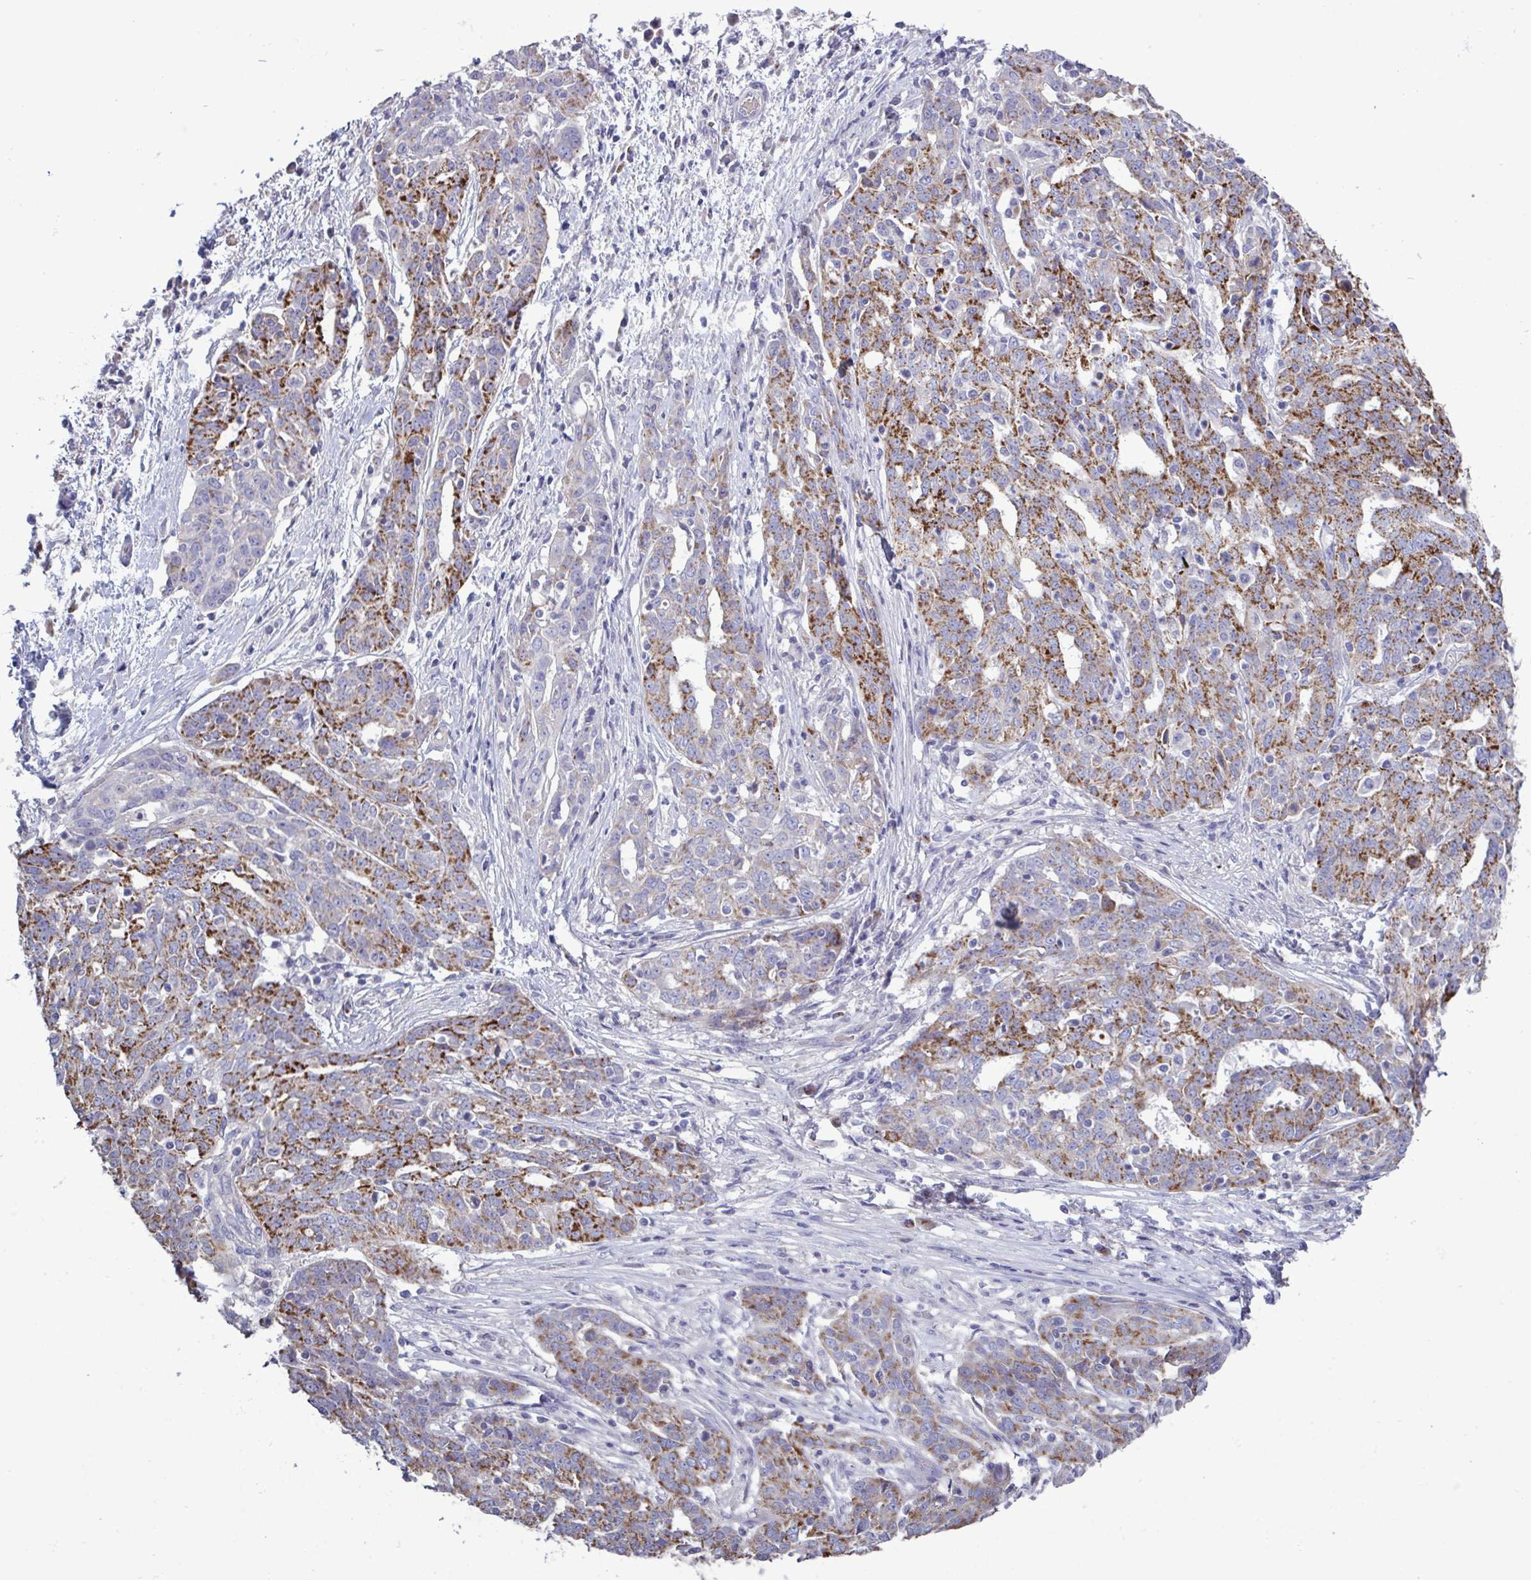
{"staining": {"intensity": "moderate", "quantity": ">75%", "location": "cytoplasmic/membranous"}, "tissue": "ovarian cancer", "cell_type": "Tumor cells", "image_type": "cancer", "snomed": [{"axis": "morphology", "description": "Cystadenocarcinoma, serous, NOS"}, {"axis": "topography", "description": "Ovary"}], "caption": "A brown stain labels moderate cytoplasmic/membranous staining of a protein in ovarian serous cystadenocarcinoma tumor cells.", "gene": "GLDC", "patient": {"sex": "female", "age": 67}}